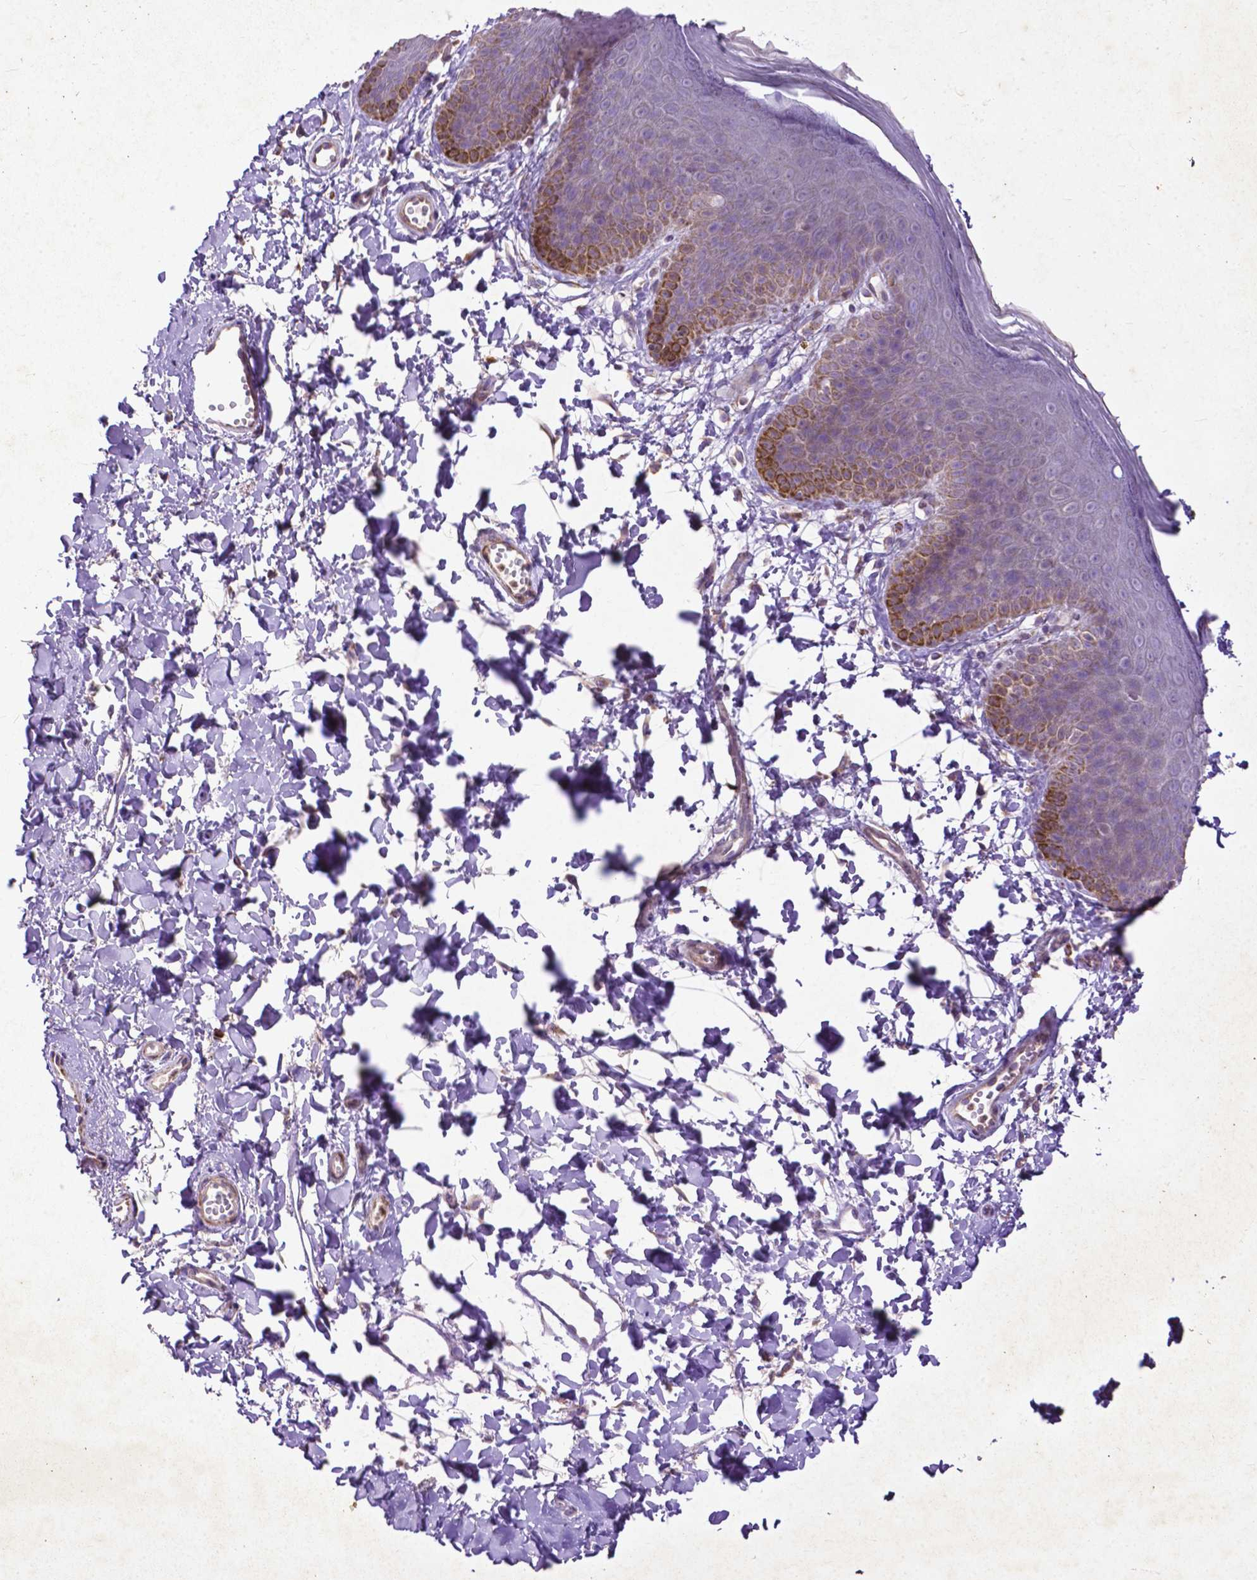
{"staining": {"intensity": "strong", "quantity": "<25%", "location": "cytoplasmic/membranous"}, "tissue": "skin", "cell_type": "Epidermal cells", "image_type": "normal", "snomed": [{"axis": "morphology", "description": "Normal tissue, NOS"}, {"axis": "topography", "description": "Anal"}], "caption": "A high-resolution photomicrograph shows immunohistochemistry (IHC) staining of unremarkable skin, which displays strong cytoplasmic/membranous staining in about <25% of epidermal cells. The staining was performed using DAB (3,3'-diaminobenzidine) to visualize the protein expression in brown, while the nuclei were stained in blue with hematoxylin (Magnification: 20x).", "gene": "THEGL", "patient": {"sex": "male", "age": 53}}